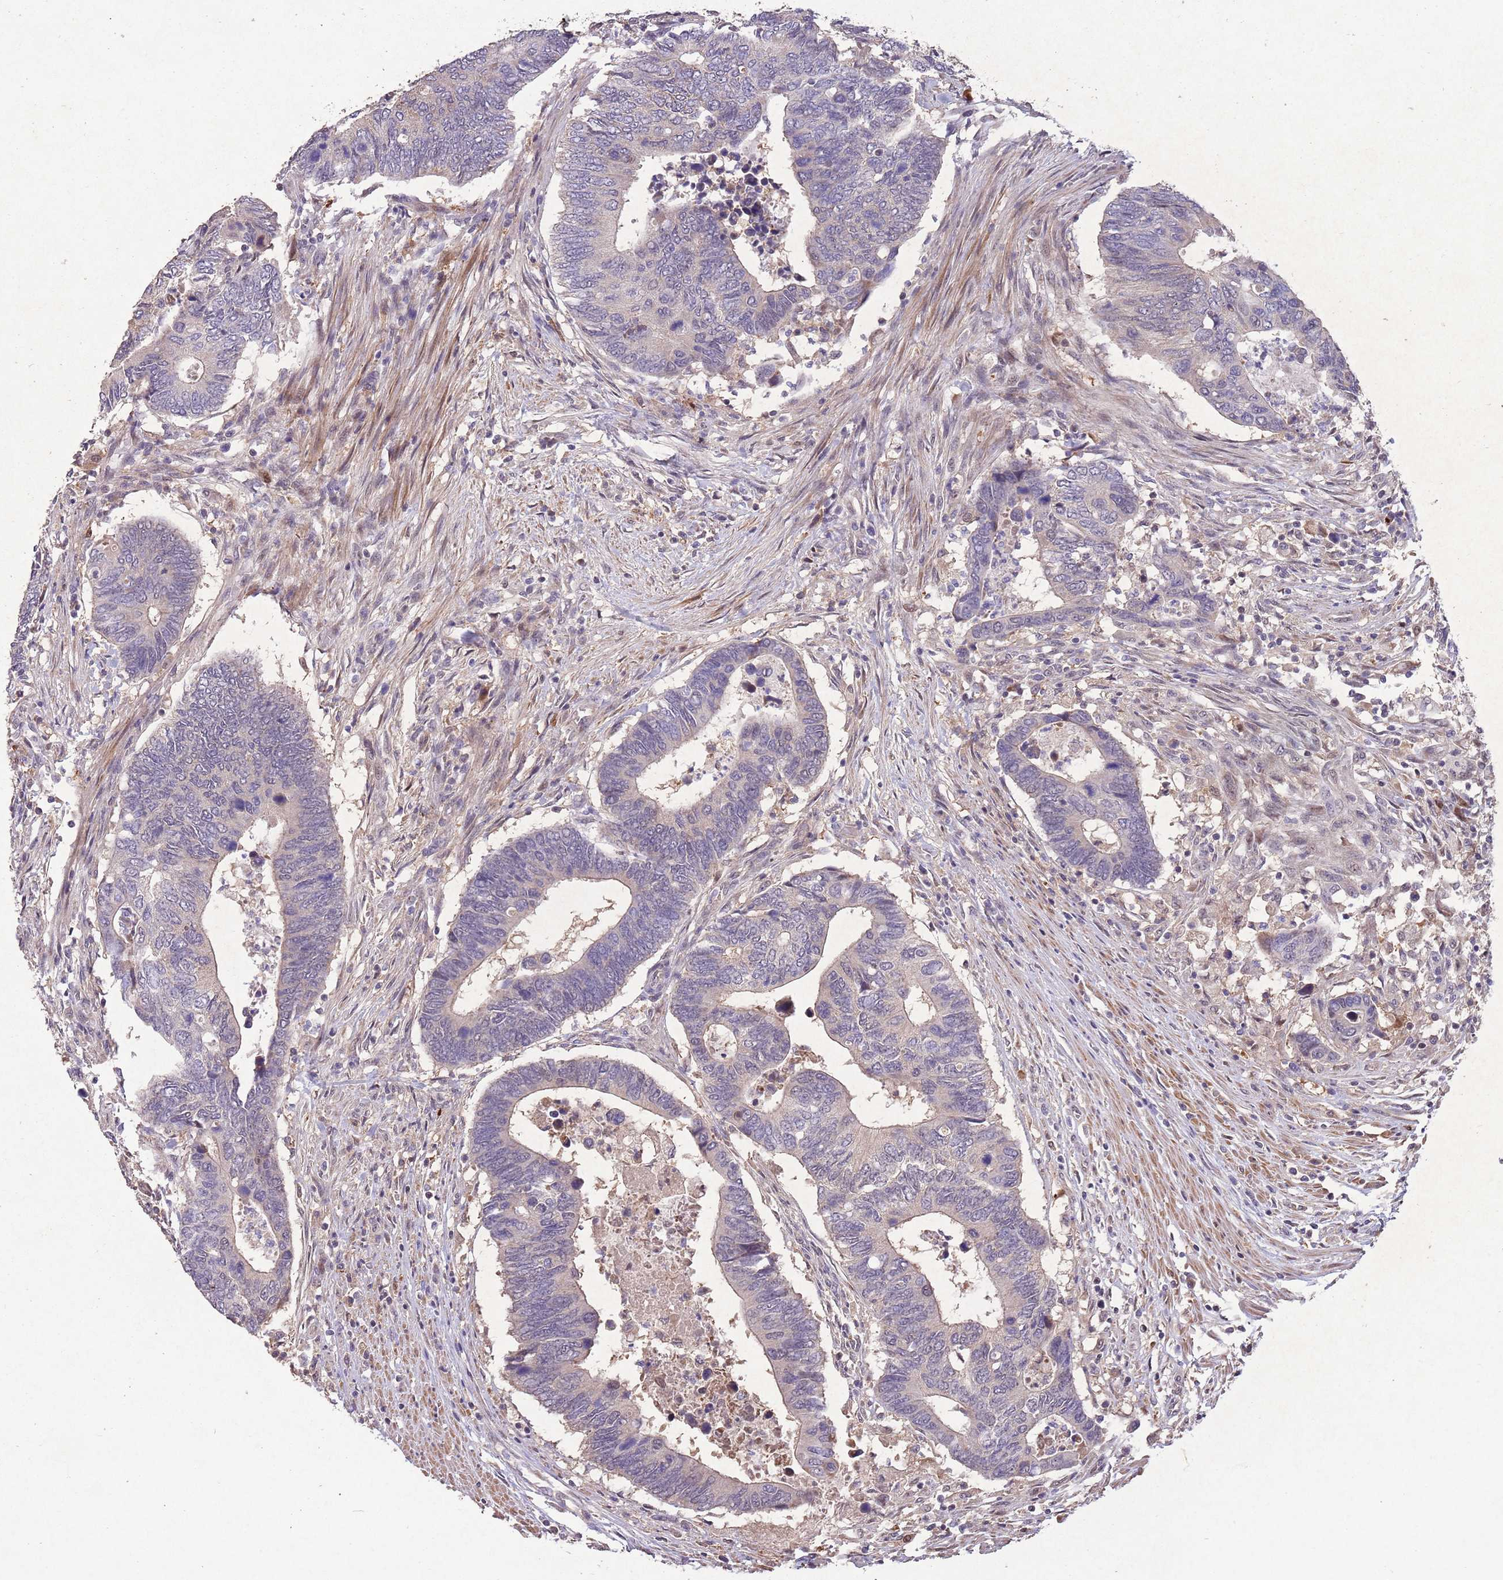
{"staining": {"intensity": "weak", "quantity": "<25%", "location": "cytoplasmic/membranous"}, "tissue": "colorectal cancer", "cell_type": "Tumor cells", "image_type": "cancer", "snomed": [{"axis": "morphology", "description": "Adenocarcinoma, NOS"}, {"axis": "topography", "description": "Colon"}], "caption": "This is an immunohistochemistry micrograph of colorectal cancer. There is no expression in tumor cells.", "gene": "ZNF639", "patient": {"sex": "male", "age": 87}}